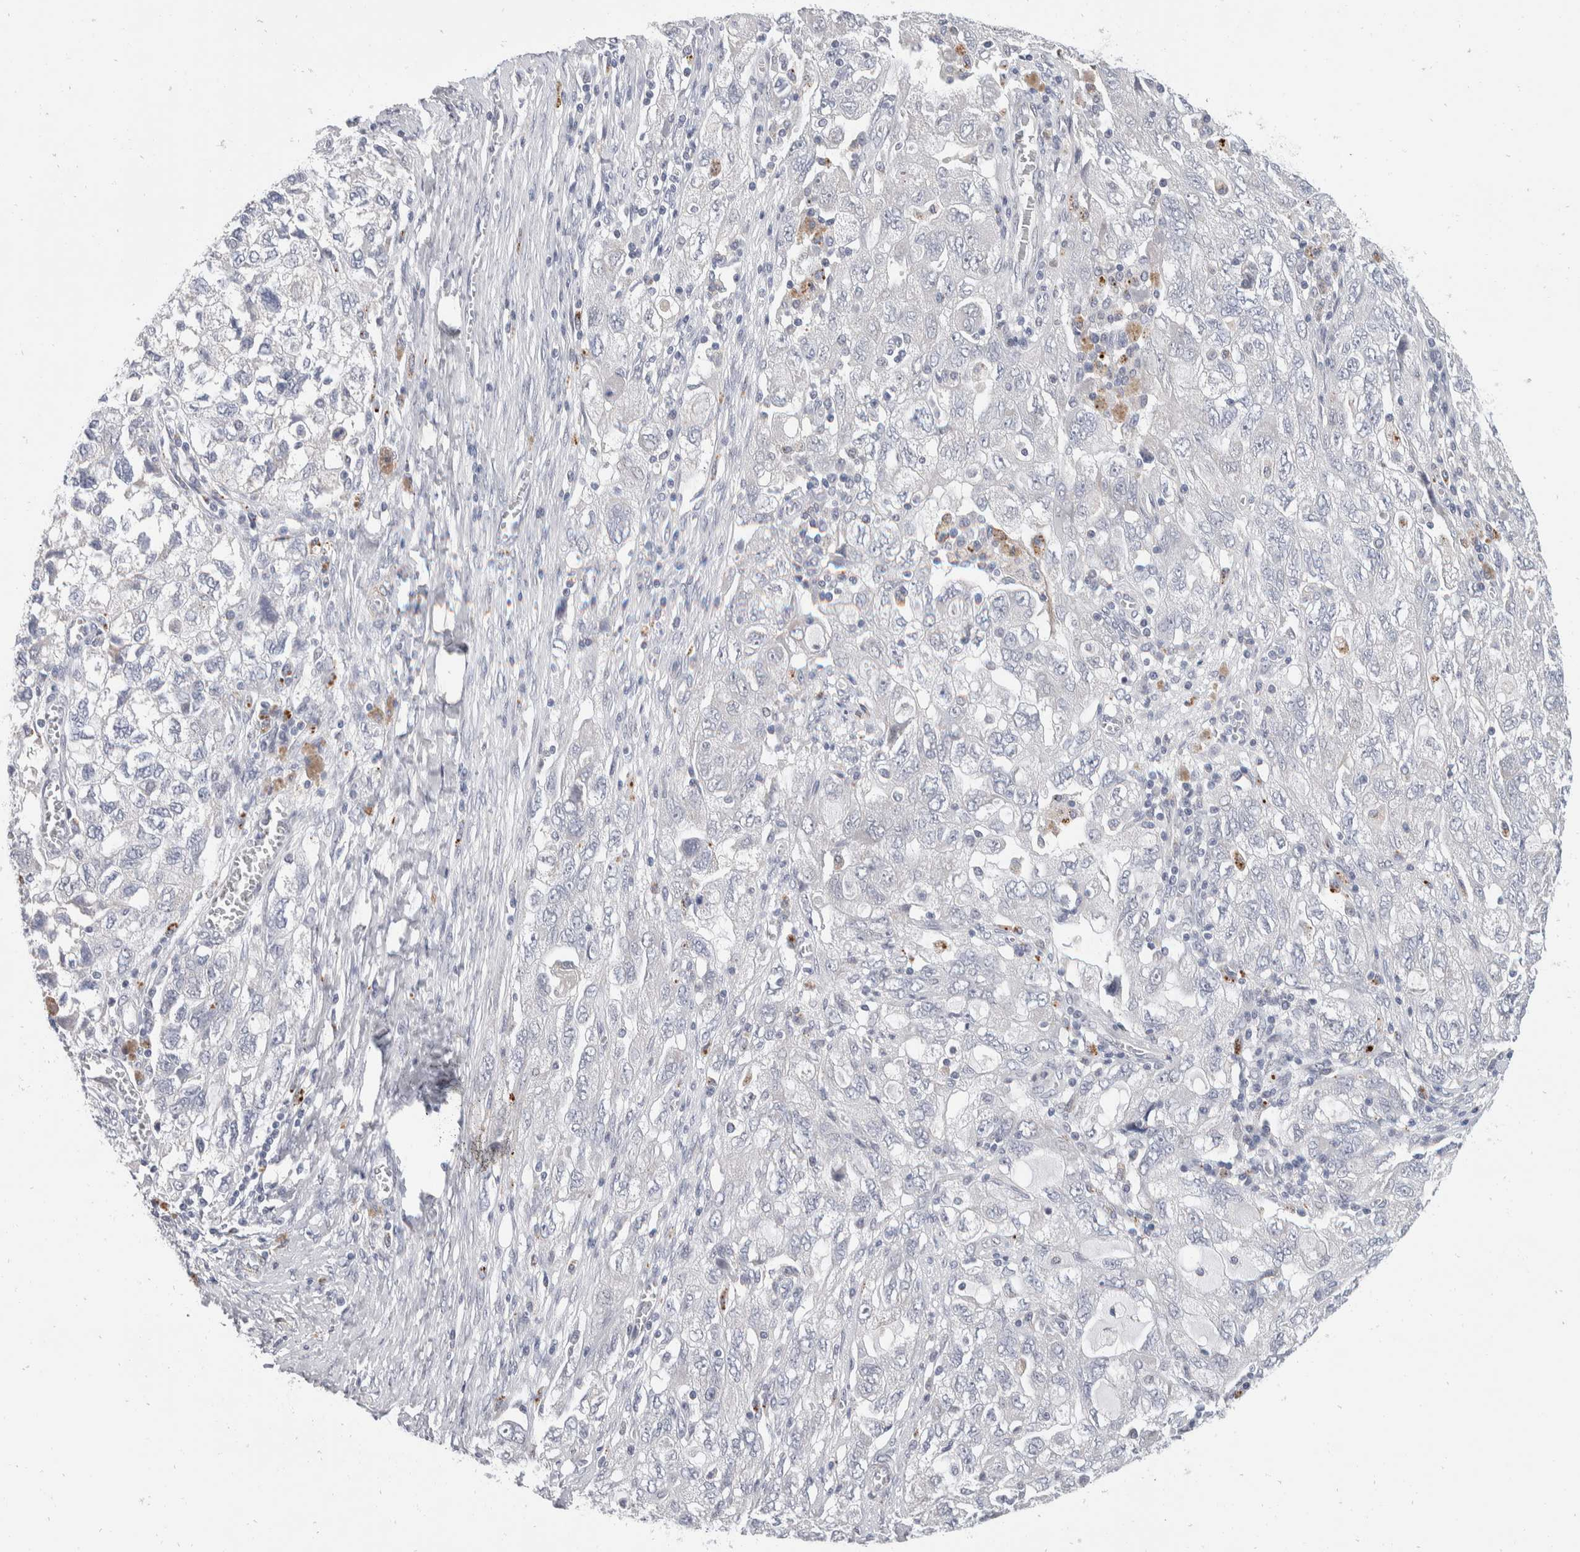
{"staining": {"intensity": "negative", "quantity": "none", "location": "none"}, "tissue": "ovarian cancer", "cell_type": "Tumor cells", "image_type": "cancer", "snomed": [{"axis": "morphology", "description": "Carcinoma, NOS"}, {"axis": "morphology", "description": "Cystadenocarcinoma, serous, NOS"}, {"axis": "topography", "description": "Ovary"}], "caption": "A micrograph of ovarian cancer (serous cystadenocarcinoma) stained for a protein exhibits no brown staining in tumor cells.", "gene": "CATSPERD", "patient": {"sex": "female", "age": 69}}